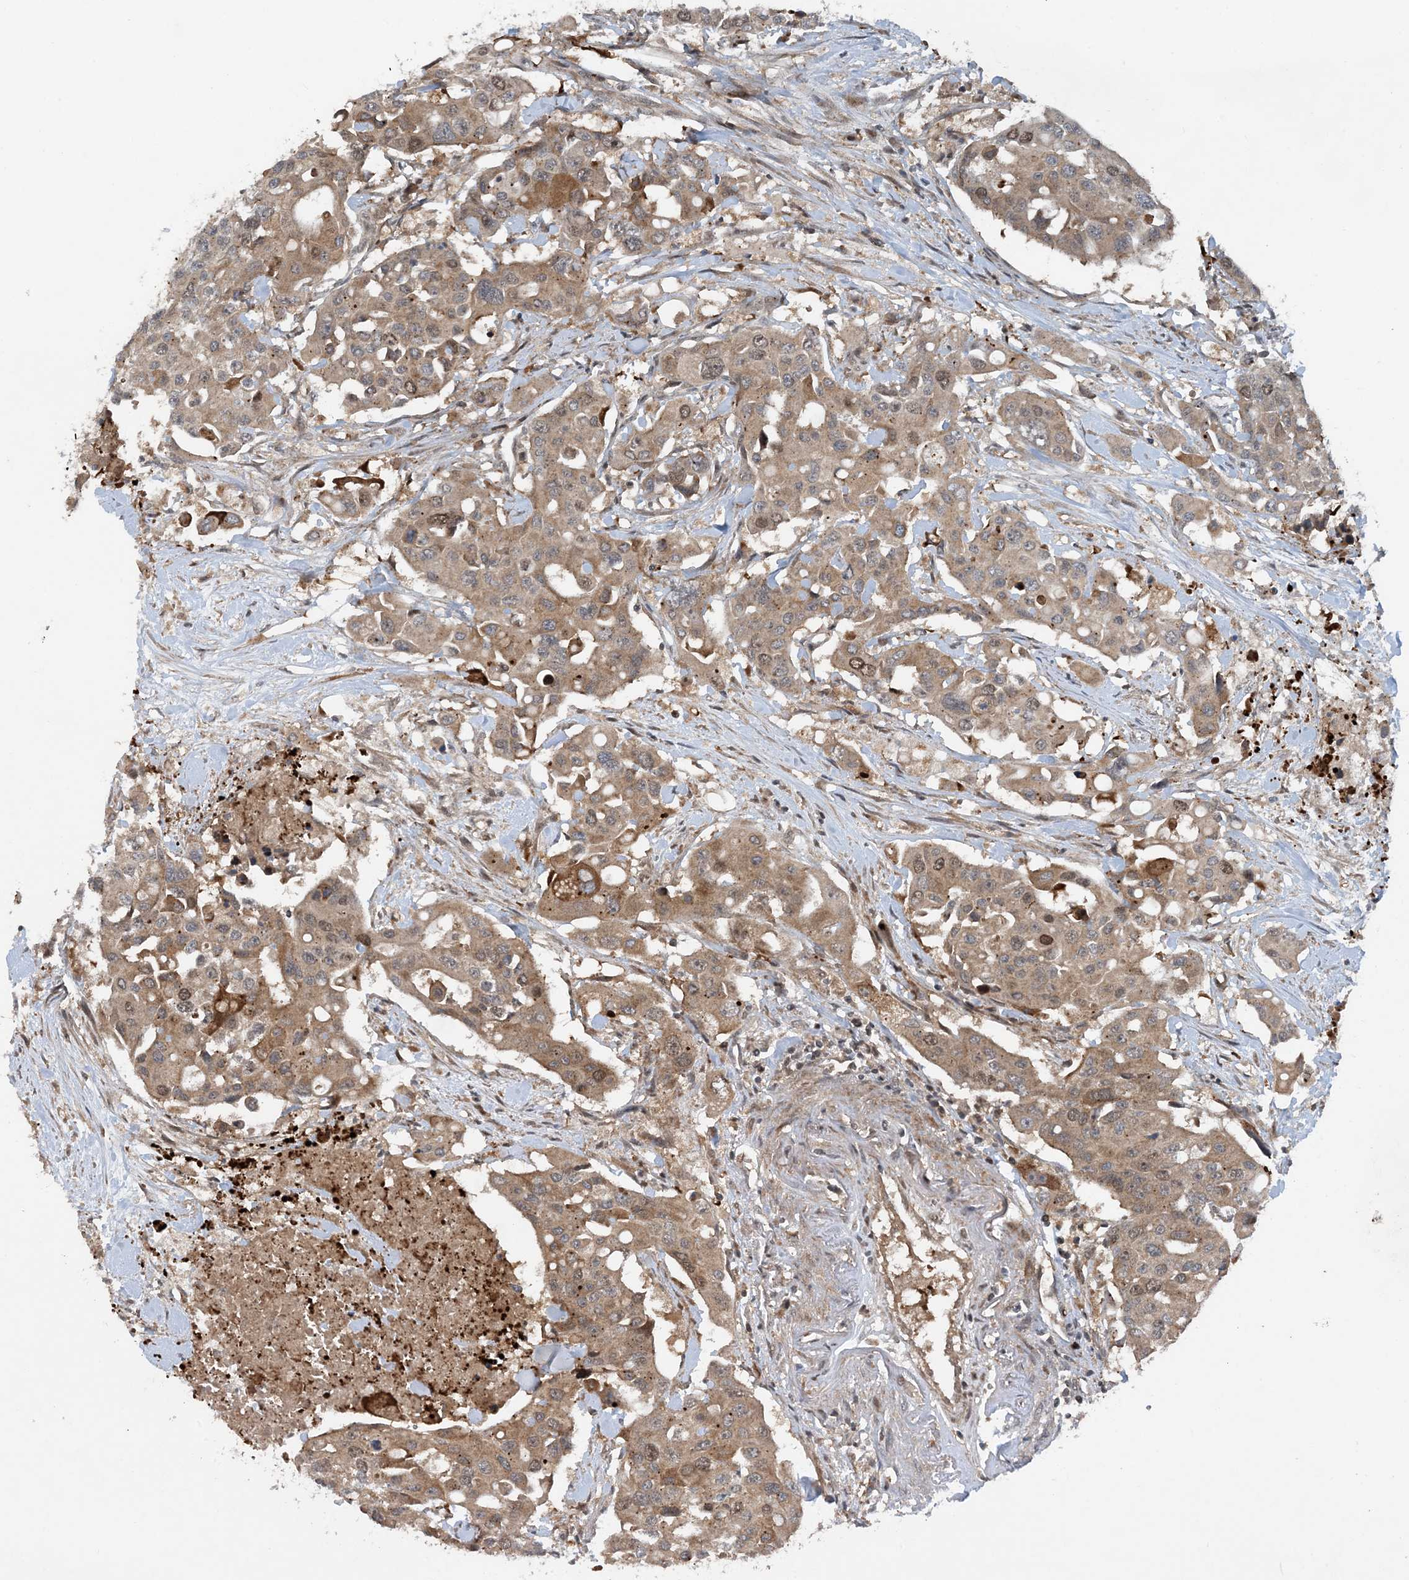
{"staining": {"intensity": "moderate", "quantity": "25%-75%", "location": "cytoplasmic/membranous"}, "tissue": "colorectal cancer", "cell_type": "Tumor cells", "image_type": "cancer", "snomed": [{"axis": "morphology", "description": "Adenocarcinoma, NOS"}, {"axis": "topography", "description": "Colon"}], "caption": "There is medium levels of moderate cytoplasmic/membranous expression in tumor cells of colorectal cancer, as demonstrated by immunohistochemical staining (brown color).", "gene": "HEMK1", "patient": {"sex": "male", "age": 77}}